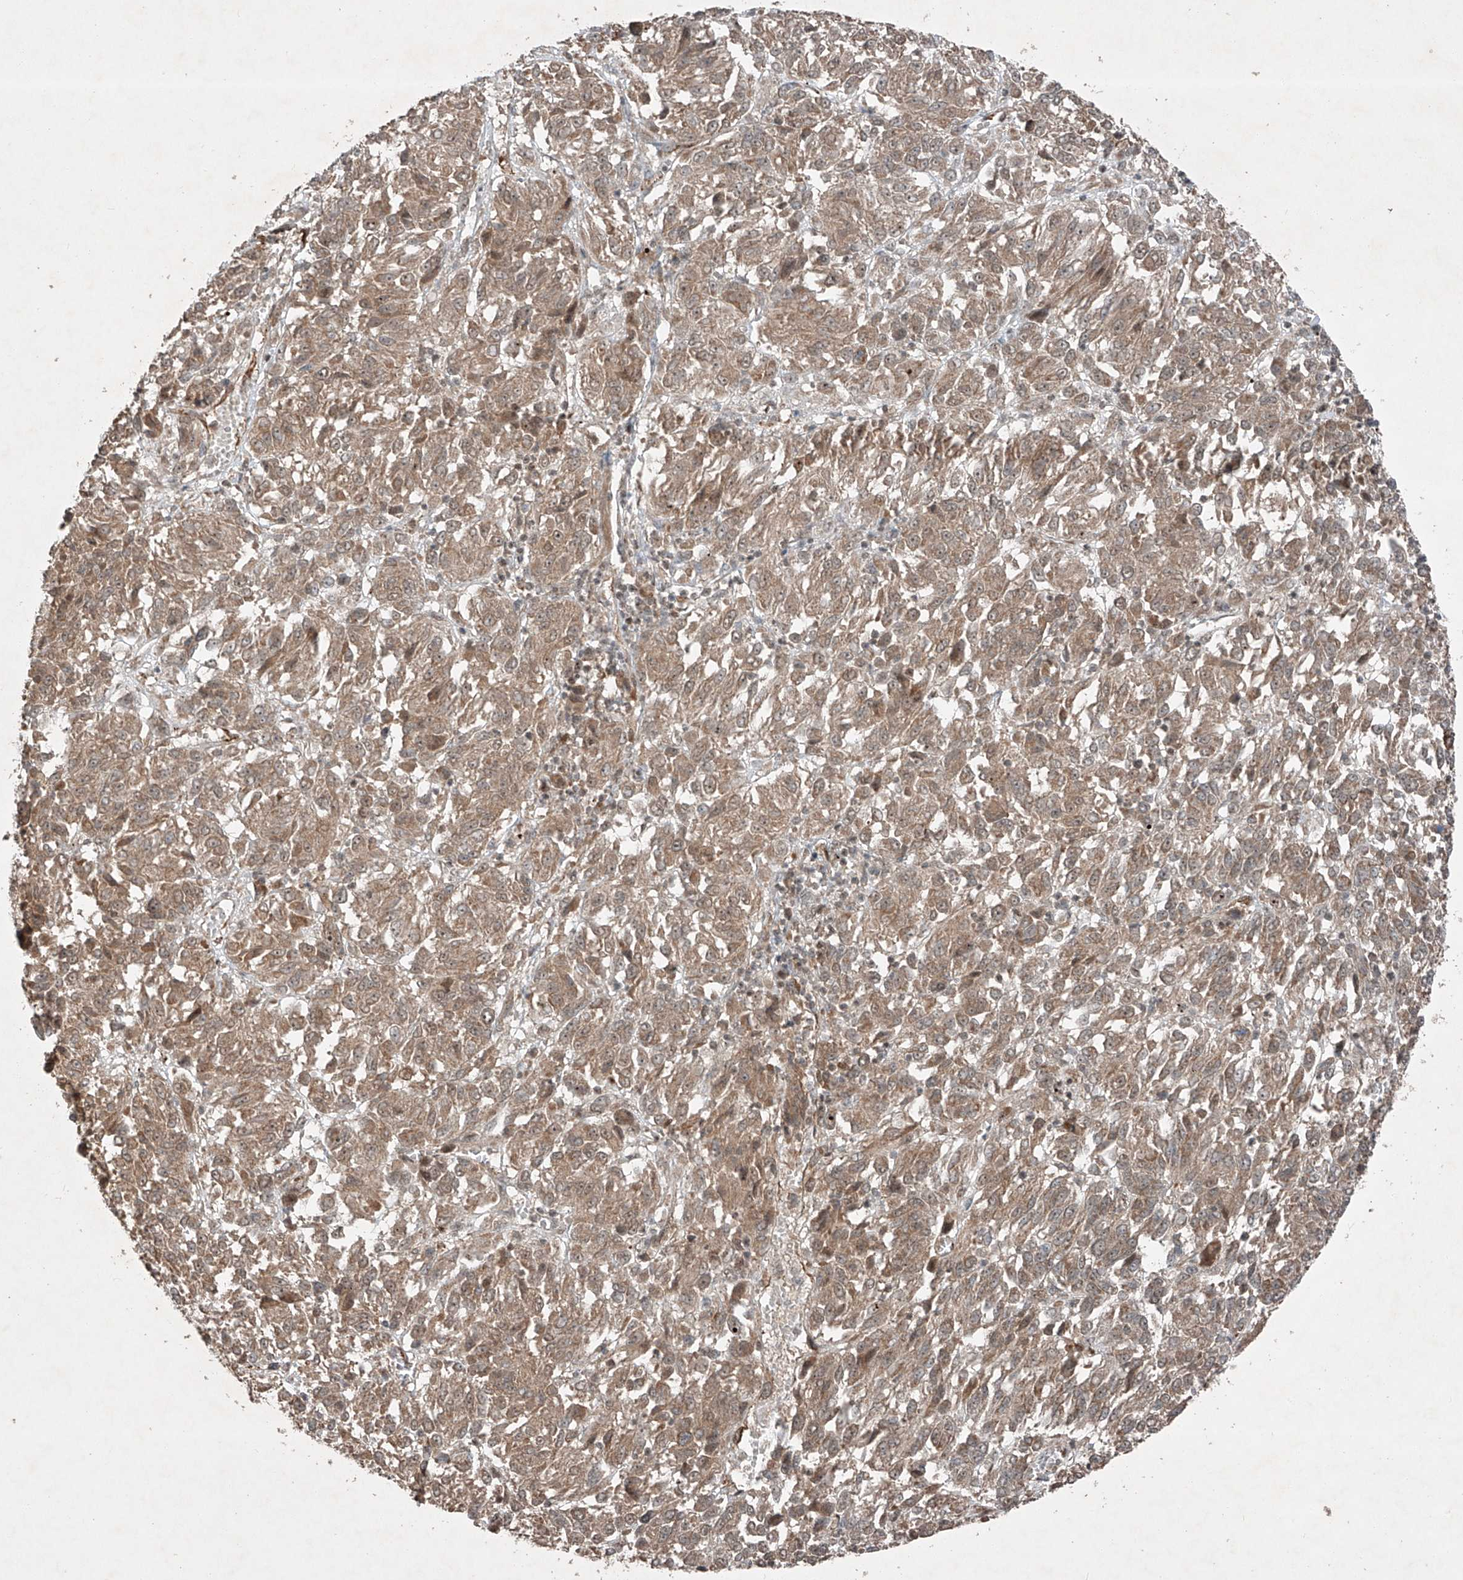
{"staining": {"intensity": "moderate", "quantity": ">75%", "location": "cytoplasmic/membranous"}, "tissue": "melanoma", "cell_type": "Tumor cells", "image_type": "cancer", "snomed": [{"axis": "morphology", "description": "Malignant melanoma, Metastatic site"}, {"axis": "topography", "description": "Lung"}], "caption": "A micrograph of malignant melanoma (metastatic site) stained for a protein displays moderate cytoplasmic/membranous brown staining in tumor cells. (brown staining indicates protein expression, while blue staining denotes nuclei).", "gene": "ZNF620", "patient": {"sex": "male", "age": 64}}